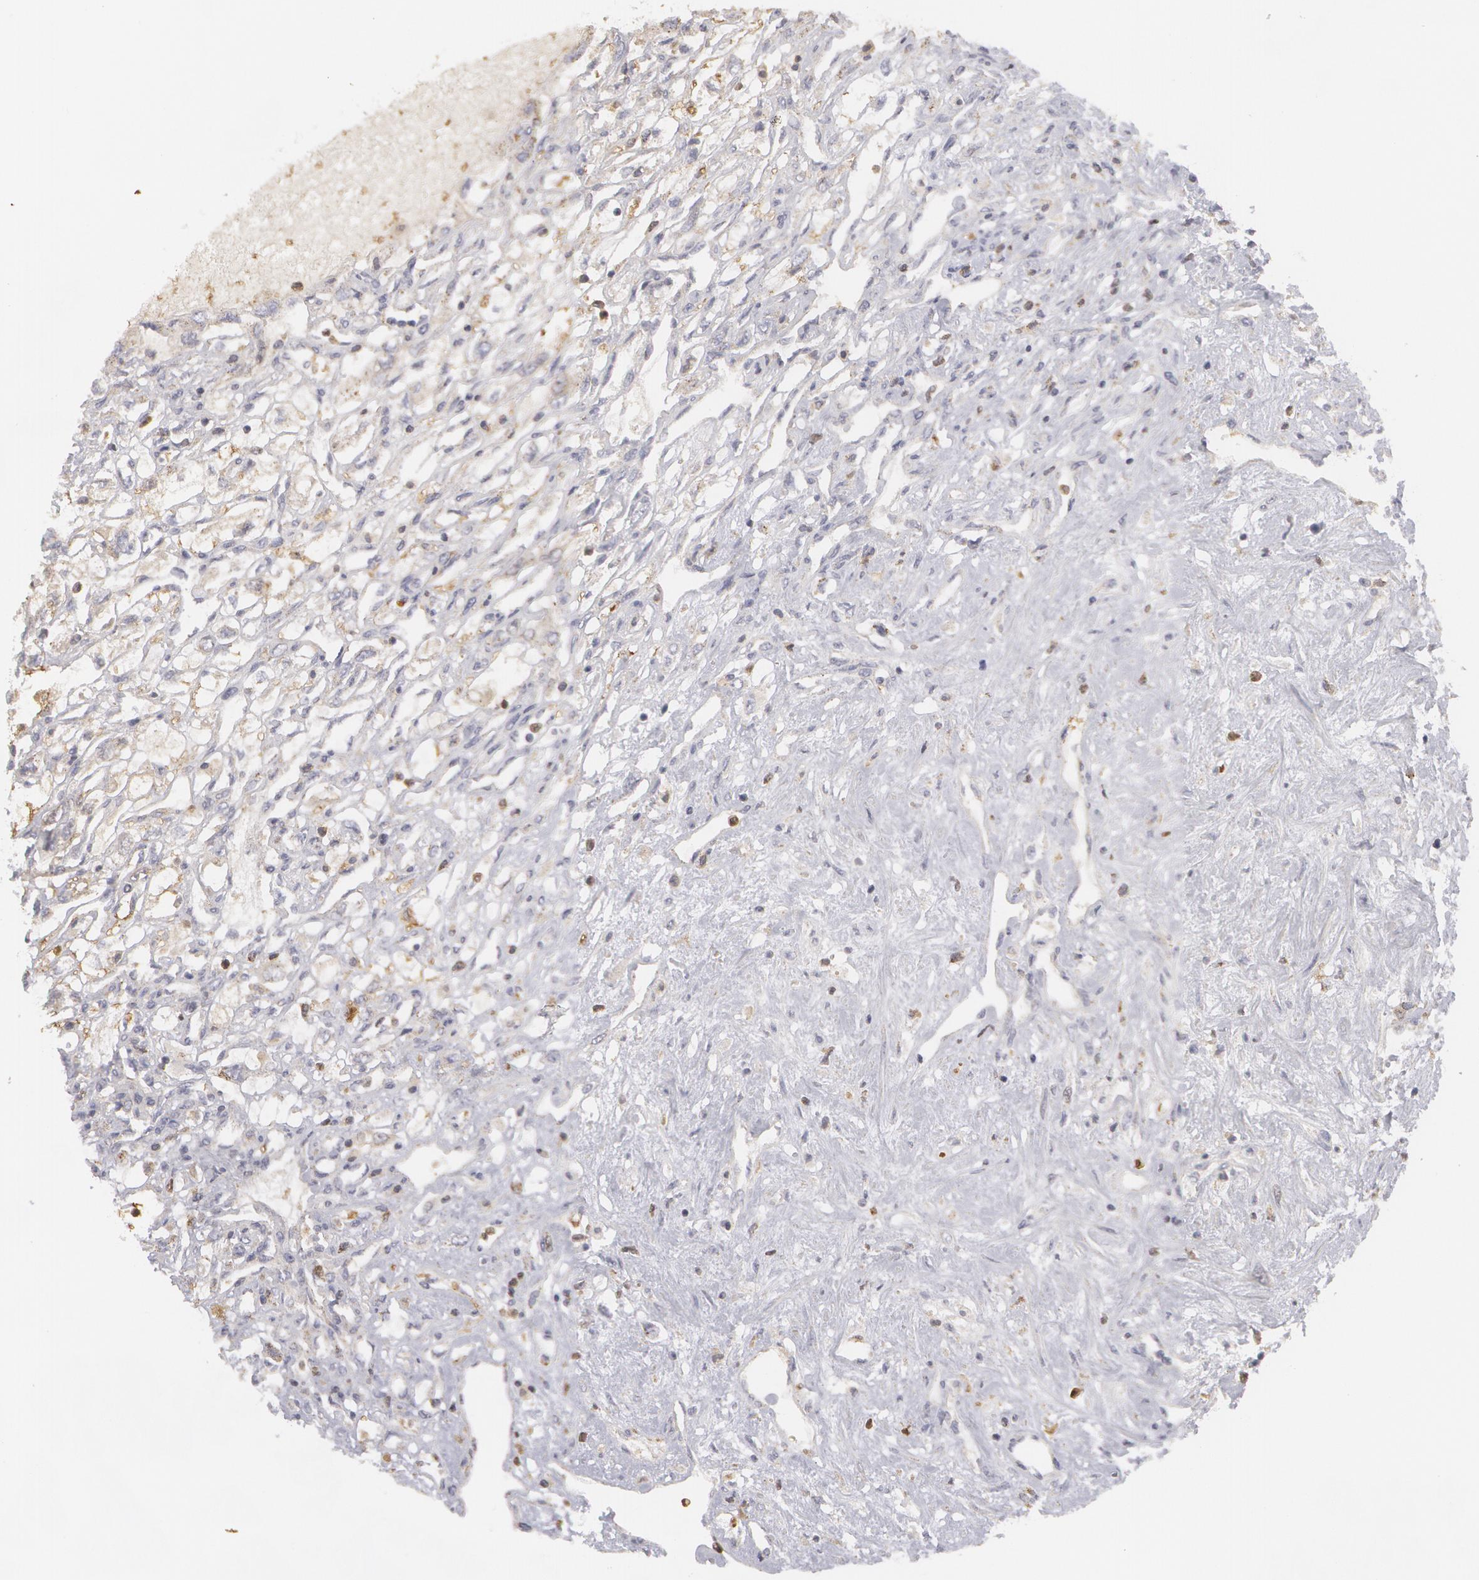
{"staining": {"intensity": "weak", "quantity": ">75%", "location": "cytoplasmic/membranous"}, "tissue": "renal cancer", "cell_type": "Tumor cells", "image_type": "cancer", "snomed": [{"axis": "morphology", "description": "Adenocarcinoma, NOS"}, {"axis": "topography", "description": "Kidney"}], "caption": "A low amount of weak cytoplasmic/membranous expression is identified in approximately >75% of tumor cells in renal cancer tissue.", "gene": "CAT", "patient": {"sex": "male", "age": 57}}